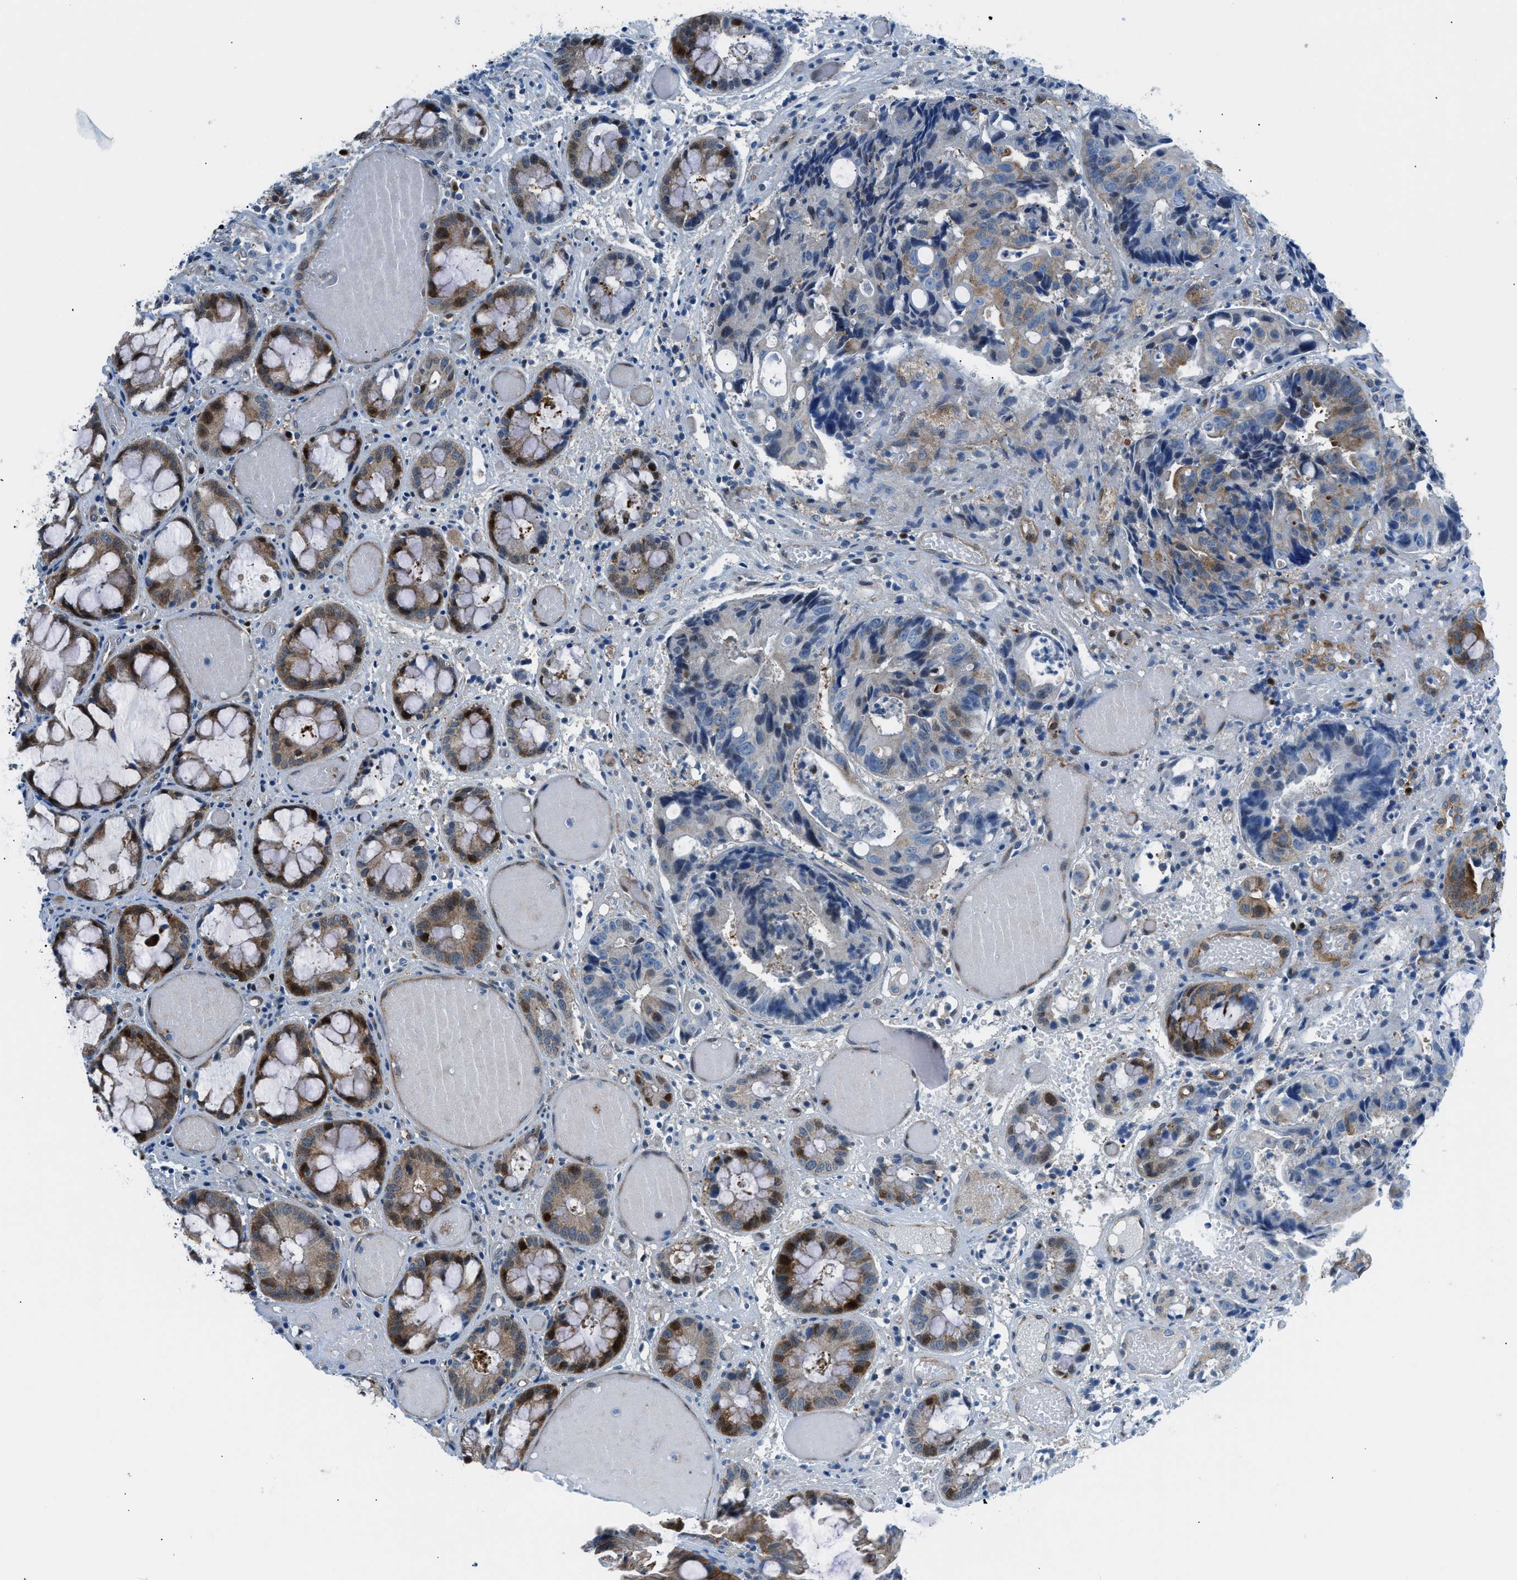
{"staining": {"intensity": "strong", "quantity": "25%-75%", "location": "cytoplasmic/membranous,nuclear"}, "tissue": "colorectal cancer", "cell_type": "Tumor cells", "image_type": "cancer", "snomed": [{"axis": "morphology", "description": "Adenocarcinoma, NOS"}, {"axis": "topography", "description": "Colon"}], "caption": "The photomicrograph displays staining of adenocarcinoma (colorectal), revealing strong cytoplasmic/membranous and nuclear protein expression (brown color) within tumor cells.", "gene": "YWHAE", "patient": {"sex": "female", "age": 57}}